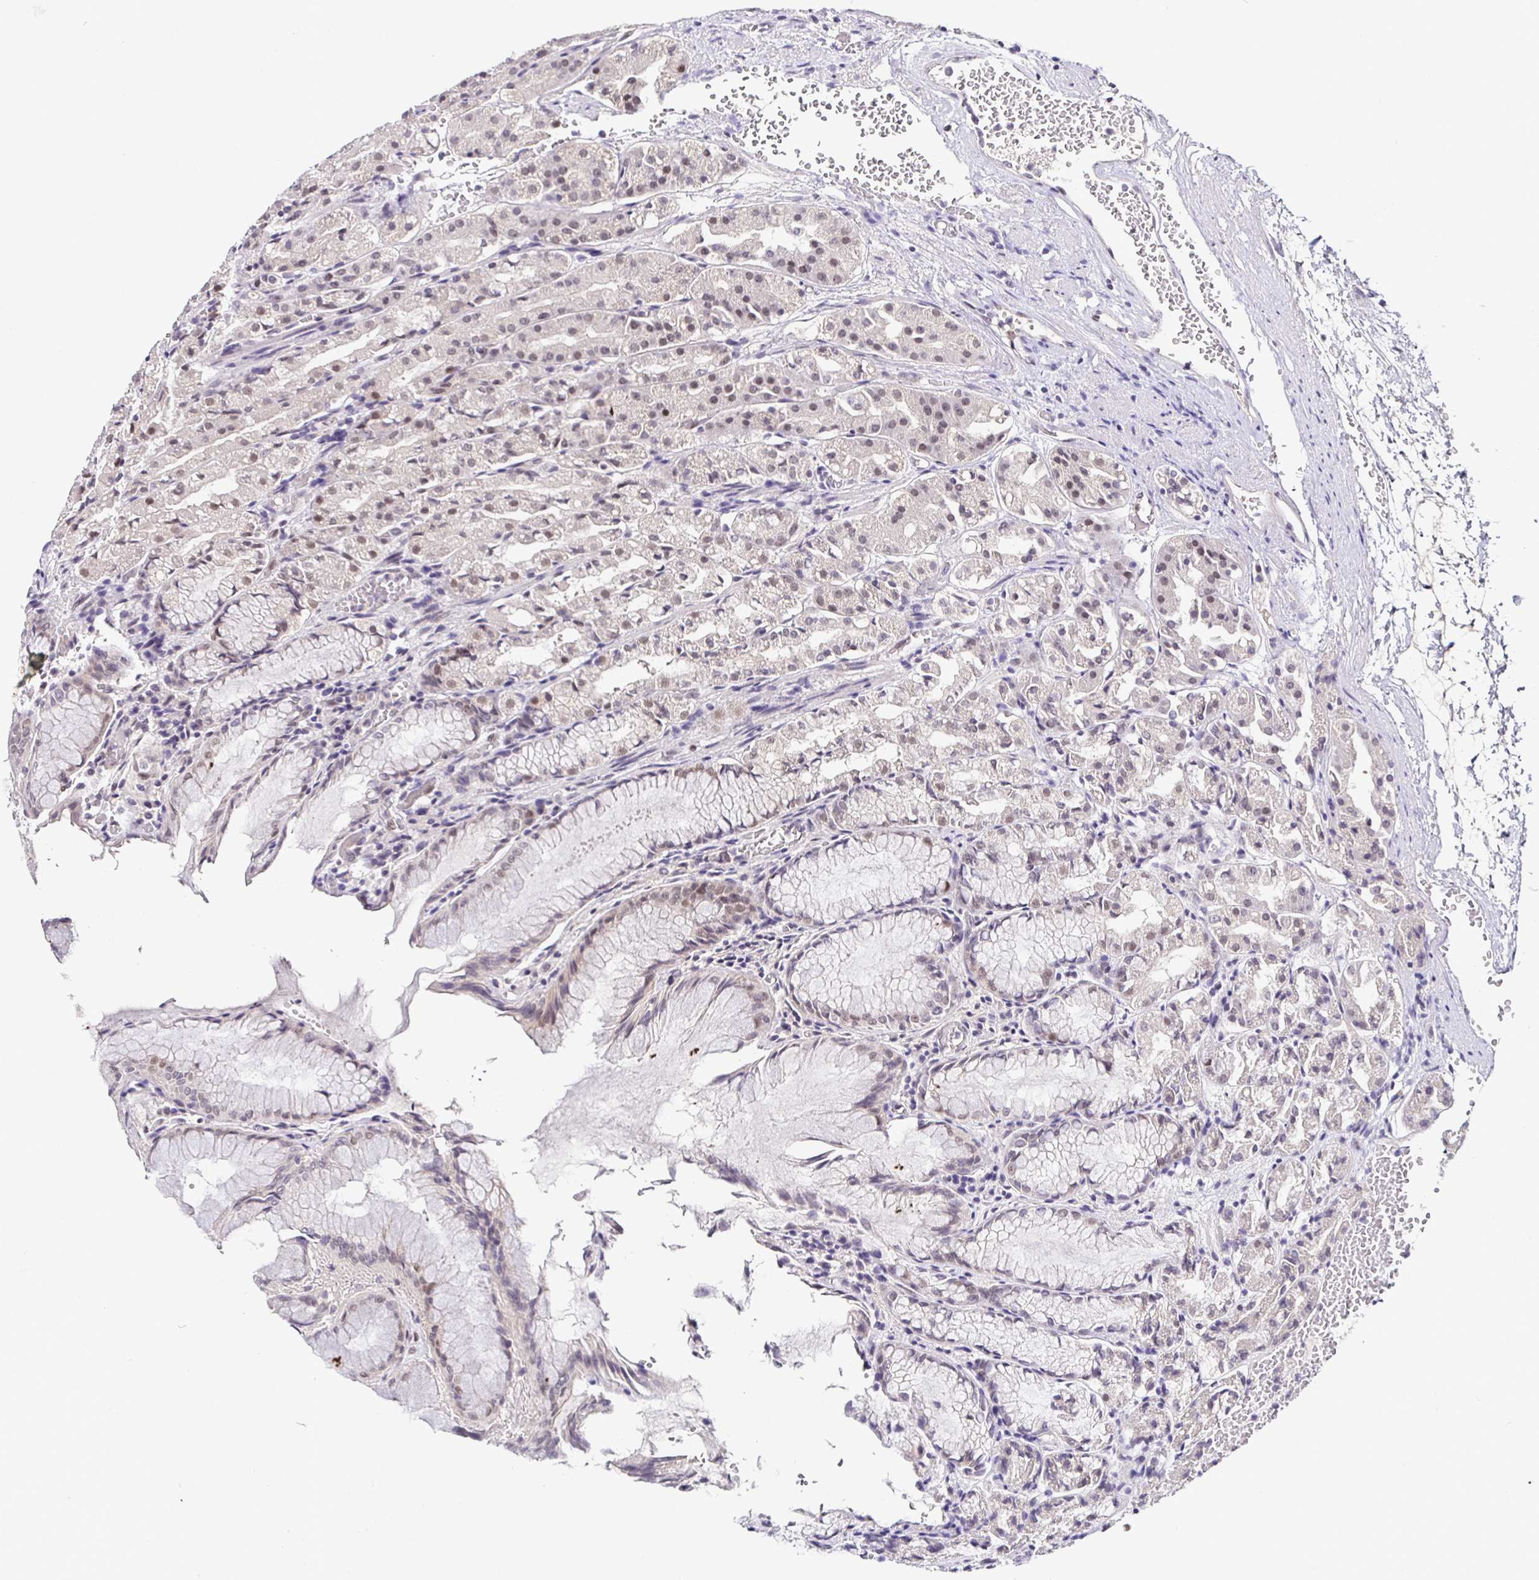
{"staining": {"intensity": "weak", "quantity": "25%-75%", "location": "nuclear"}, "tissue": "stomach", "cell_type": "Glandular cells", "image_type": "normal", "snomed": [{"axis": "morphology", "description": "Normal tissue, NOS"}, {"axis": "topography", "description": "Stomach"}], "caption": "About 25%-75% of glandular cells in unremarkable stomach reveal weak nuclear protein staining as visualized by brown immunohistochemical staining.", "gene": "NUP188", "patient": {"sex": "female", "age": 57}}